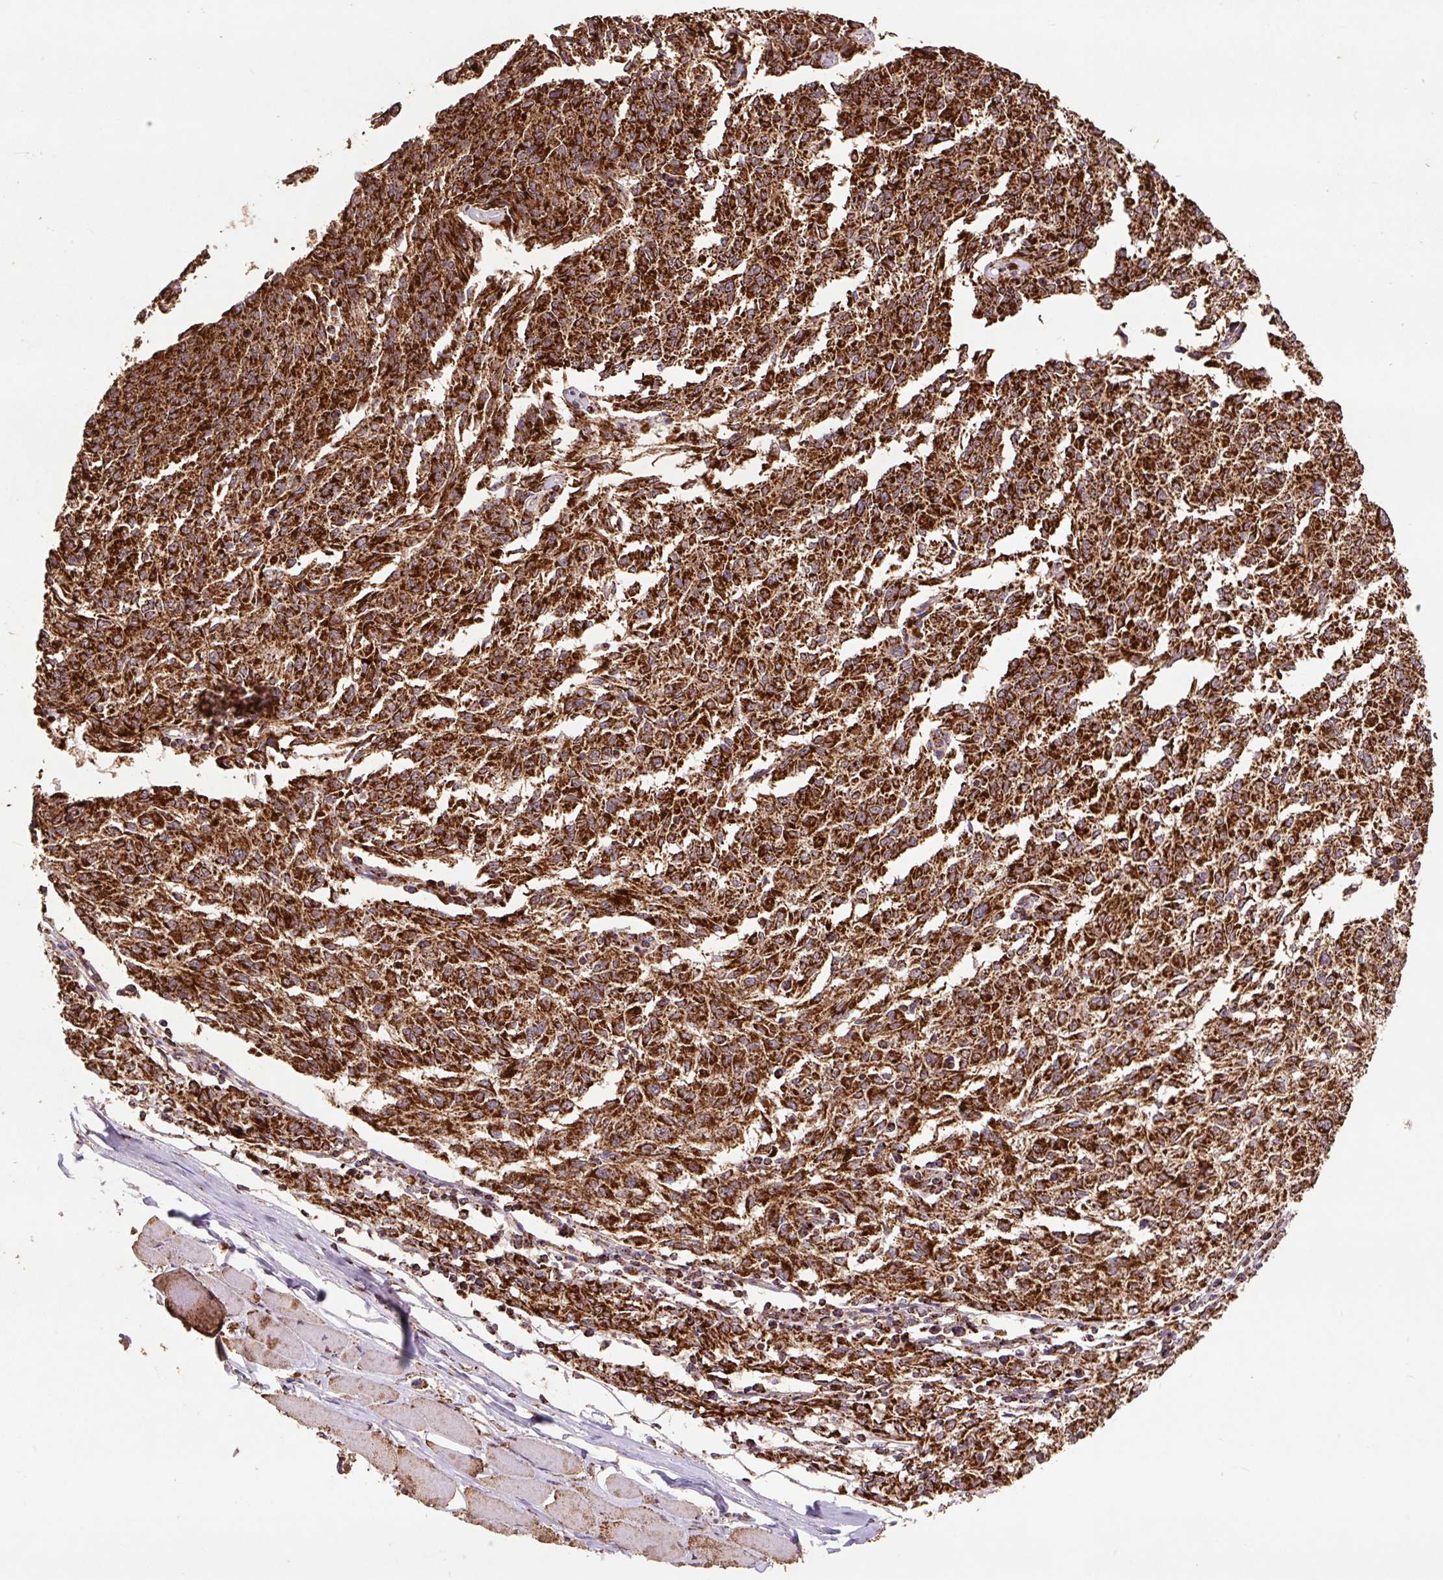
{"staining": {"intensity": "strong", "quantity": ">75%", "location": "cytoplasmic/membranous"}, "tissue": "melanoma", "cell_type": "Tumor cells", "image_type": "cancer", "snomed": [{"axis": "morphology", "description": "Malignant melanoma, NOS"}, {"axis": "topography", "description": "Skin"}], "caption": "Malignant melanoma stained with a protein marker reveals strong staining in tumor cells.", "gene": "ATP5F1A", "patient": {"sex": "female", "age": 72}}